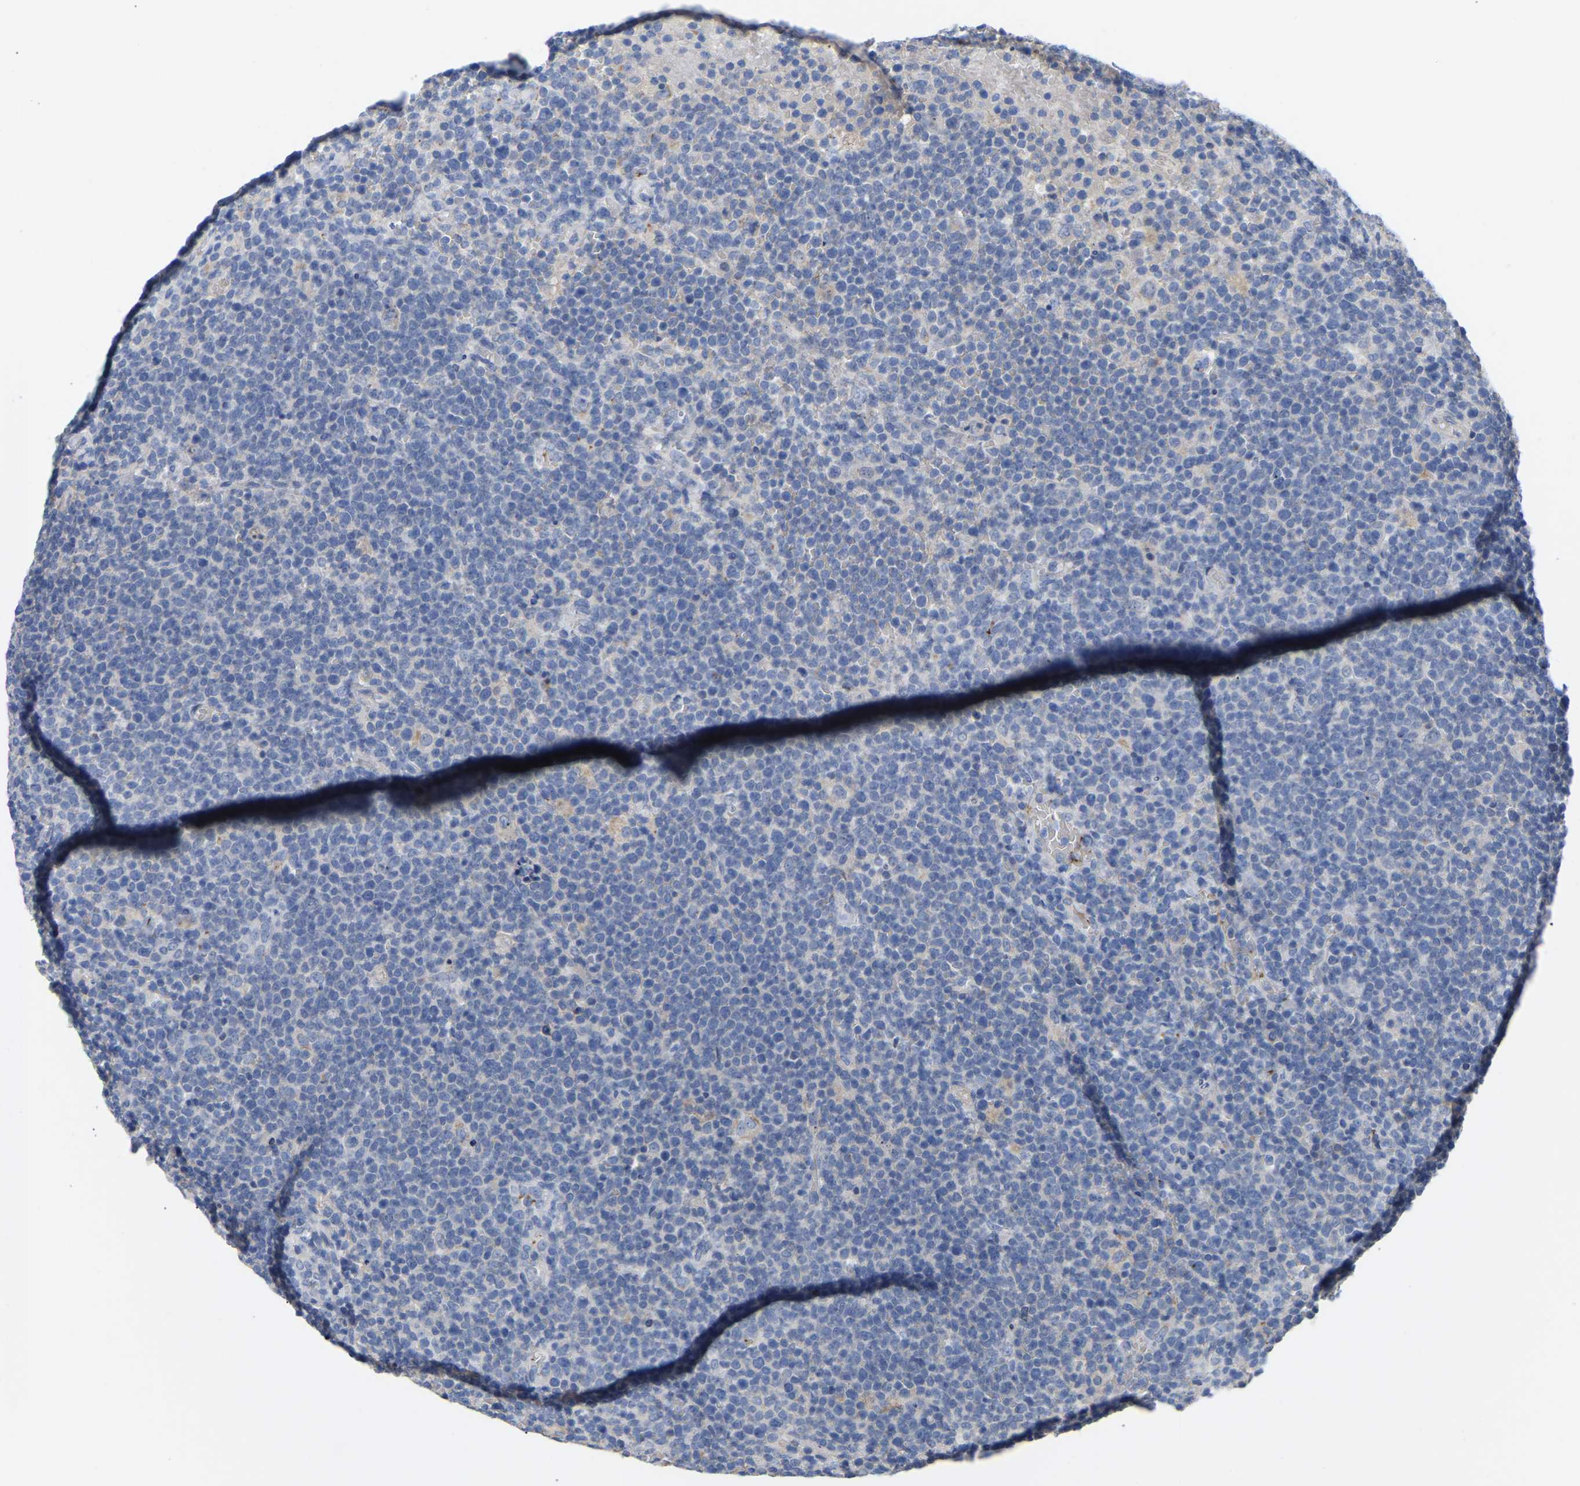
{"staining": {"intensity": "negative", "quantity": "none", "location": "none"}, "tissue": "lymphoma", "cell_type": "Tumor cells", "image_type": "cancer", "snomed": [{"axis": "morphology", "description": "Malignant lymphoma, non-Hodgkin's type, High grade"}, {"axis": "topography", "description": "Lymph node"}], "caption": "This is an immunohistochemistry image of human high-grade malignant lymphoma, non-Hodgkin's type. There is no staining in tumor cells.", "gene": "ZNF449", "patient": {"sex": "male", "age": 61}}